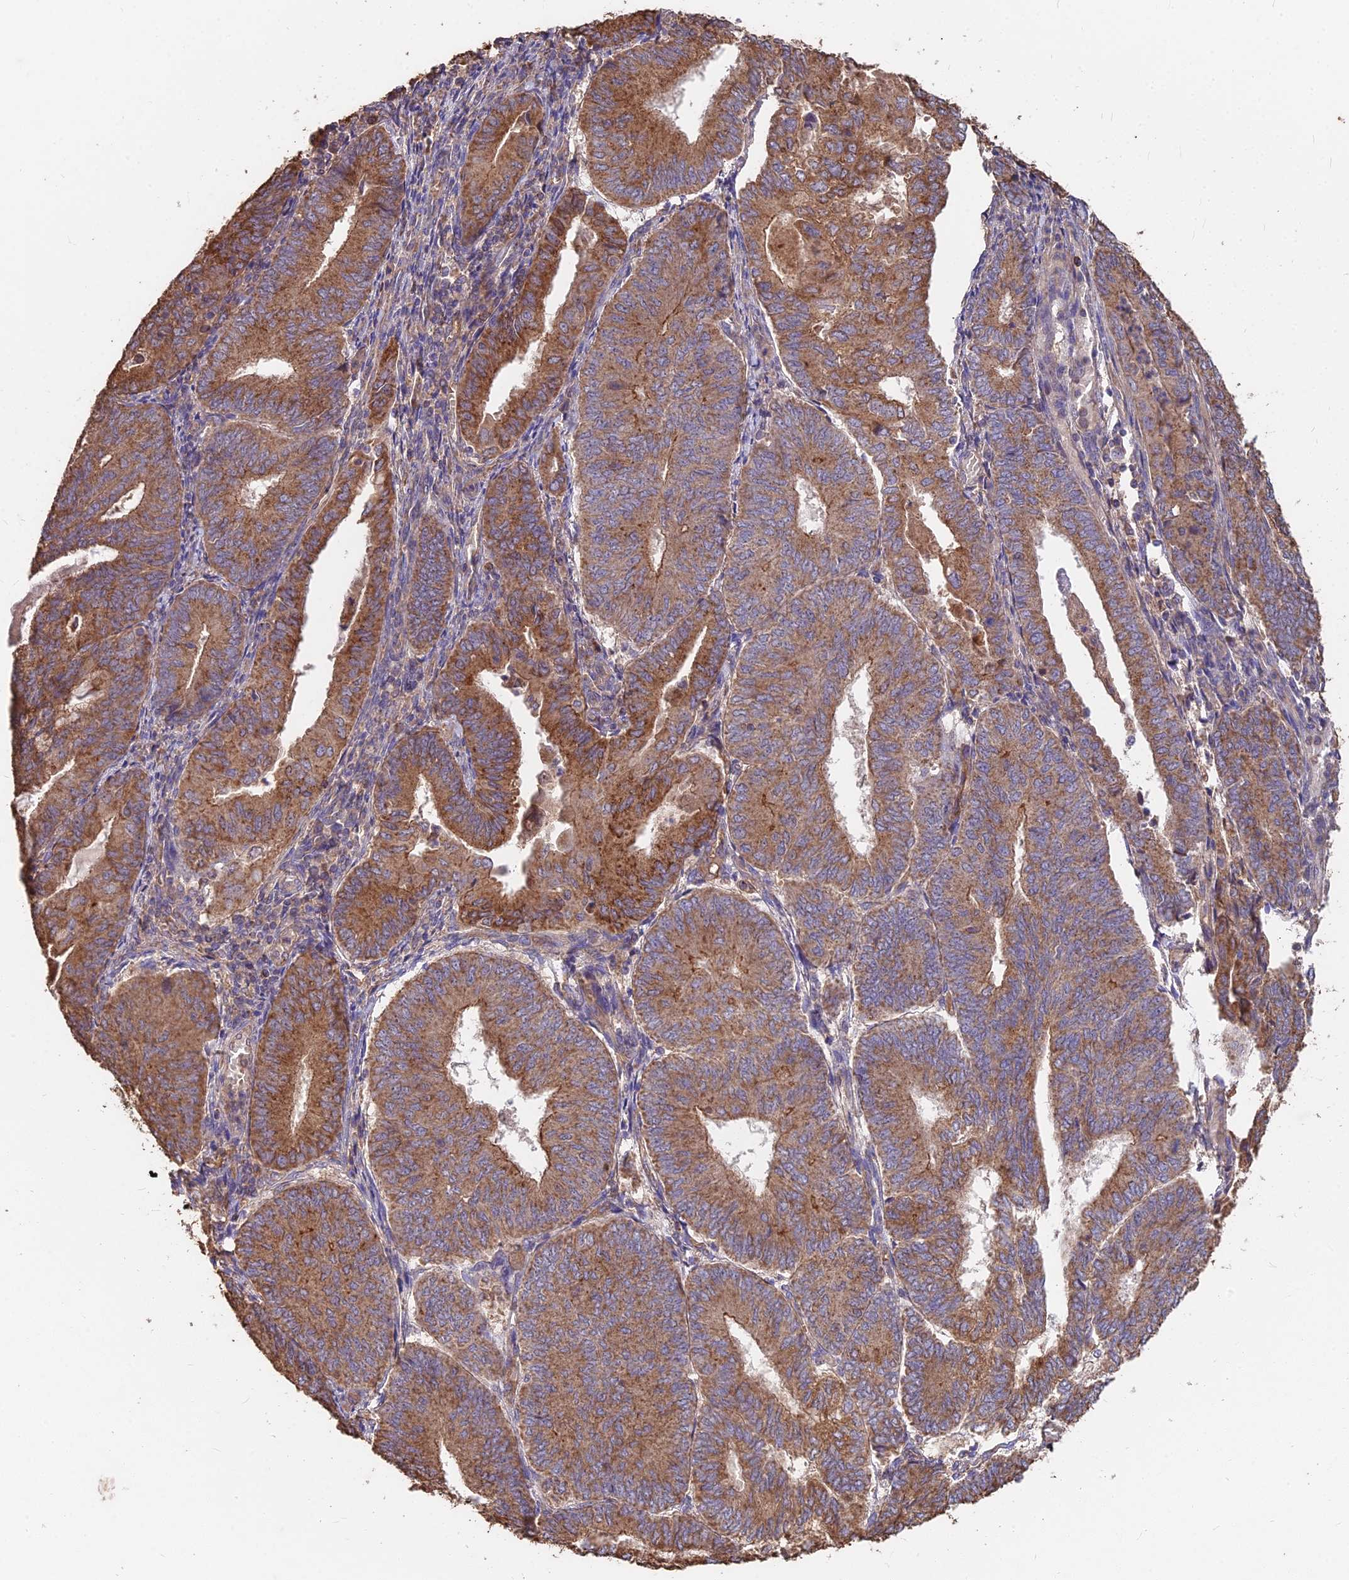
{"staining": {"intensity": "moderate", "quantity": ">75%", "location": "cytoplasmic/membranous"}, "tissue": "endometrial cancer", "cell_type": "Tumor cells", "image_type": "cancer", "snomed": [{"axis": "morphology", "description": "Adenocarcinoma, NOS"}, {"axis": "topography", "description": "Endometrium"}], "caption": "Human endometrial cancer stained with a protein marker reveals moderate staining in tumor cells.", "gene": "CEMIP2", "patient": {"sex": "female", "age": 81}}